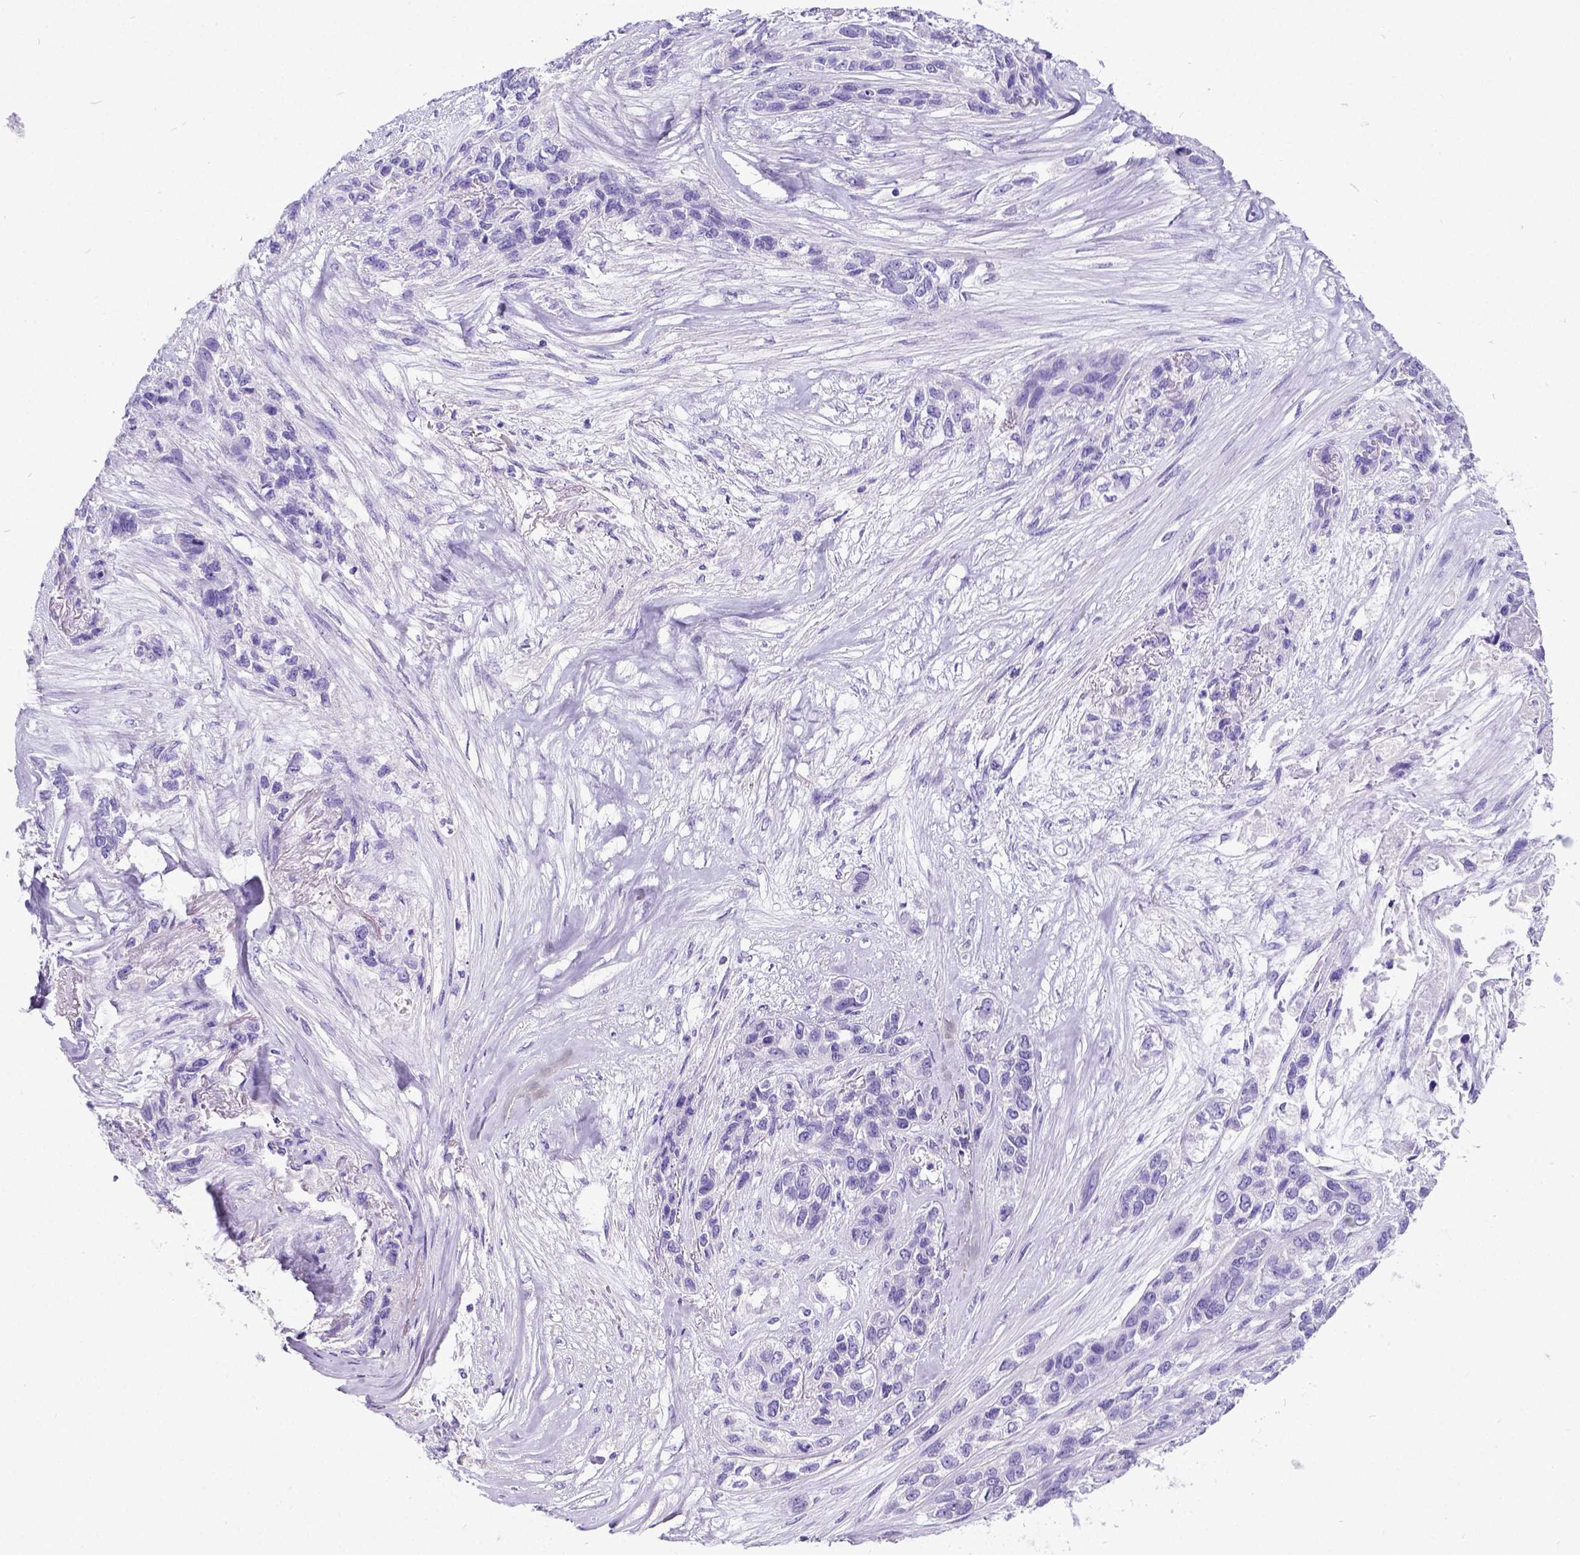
{"staining": {"intensity": "negative", "quantity": "none", "location": "none"}, "tissue": "lung cancer", "cell_type": "Tumor cells", "image_type": "cancer", "snomed": [{"axis": "morphology", "description": "Squamous cell carcinoma, NOS"}, {"axis": "topography", "description": "Lung"}], "caption": "The photomicrograph shows no staining of tumor cells in lung cancer.", "gene": "SATB2", "patient": {"sex": "female", "age": 70}}